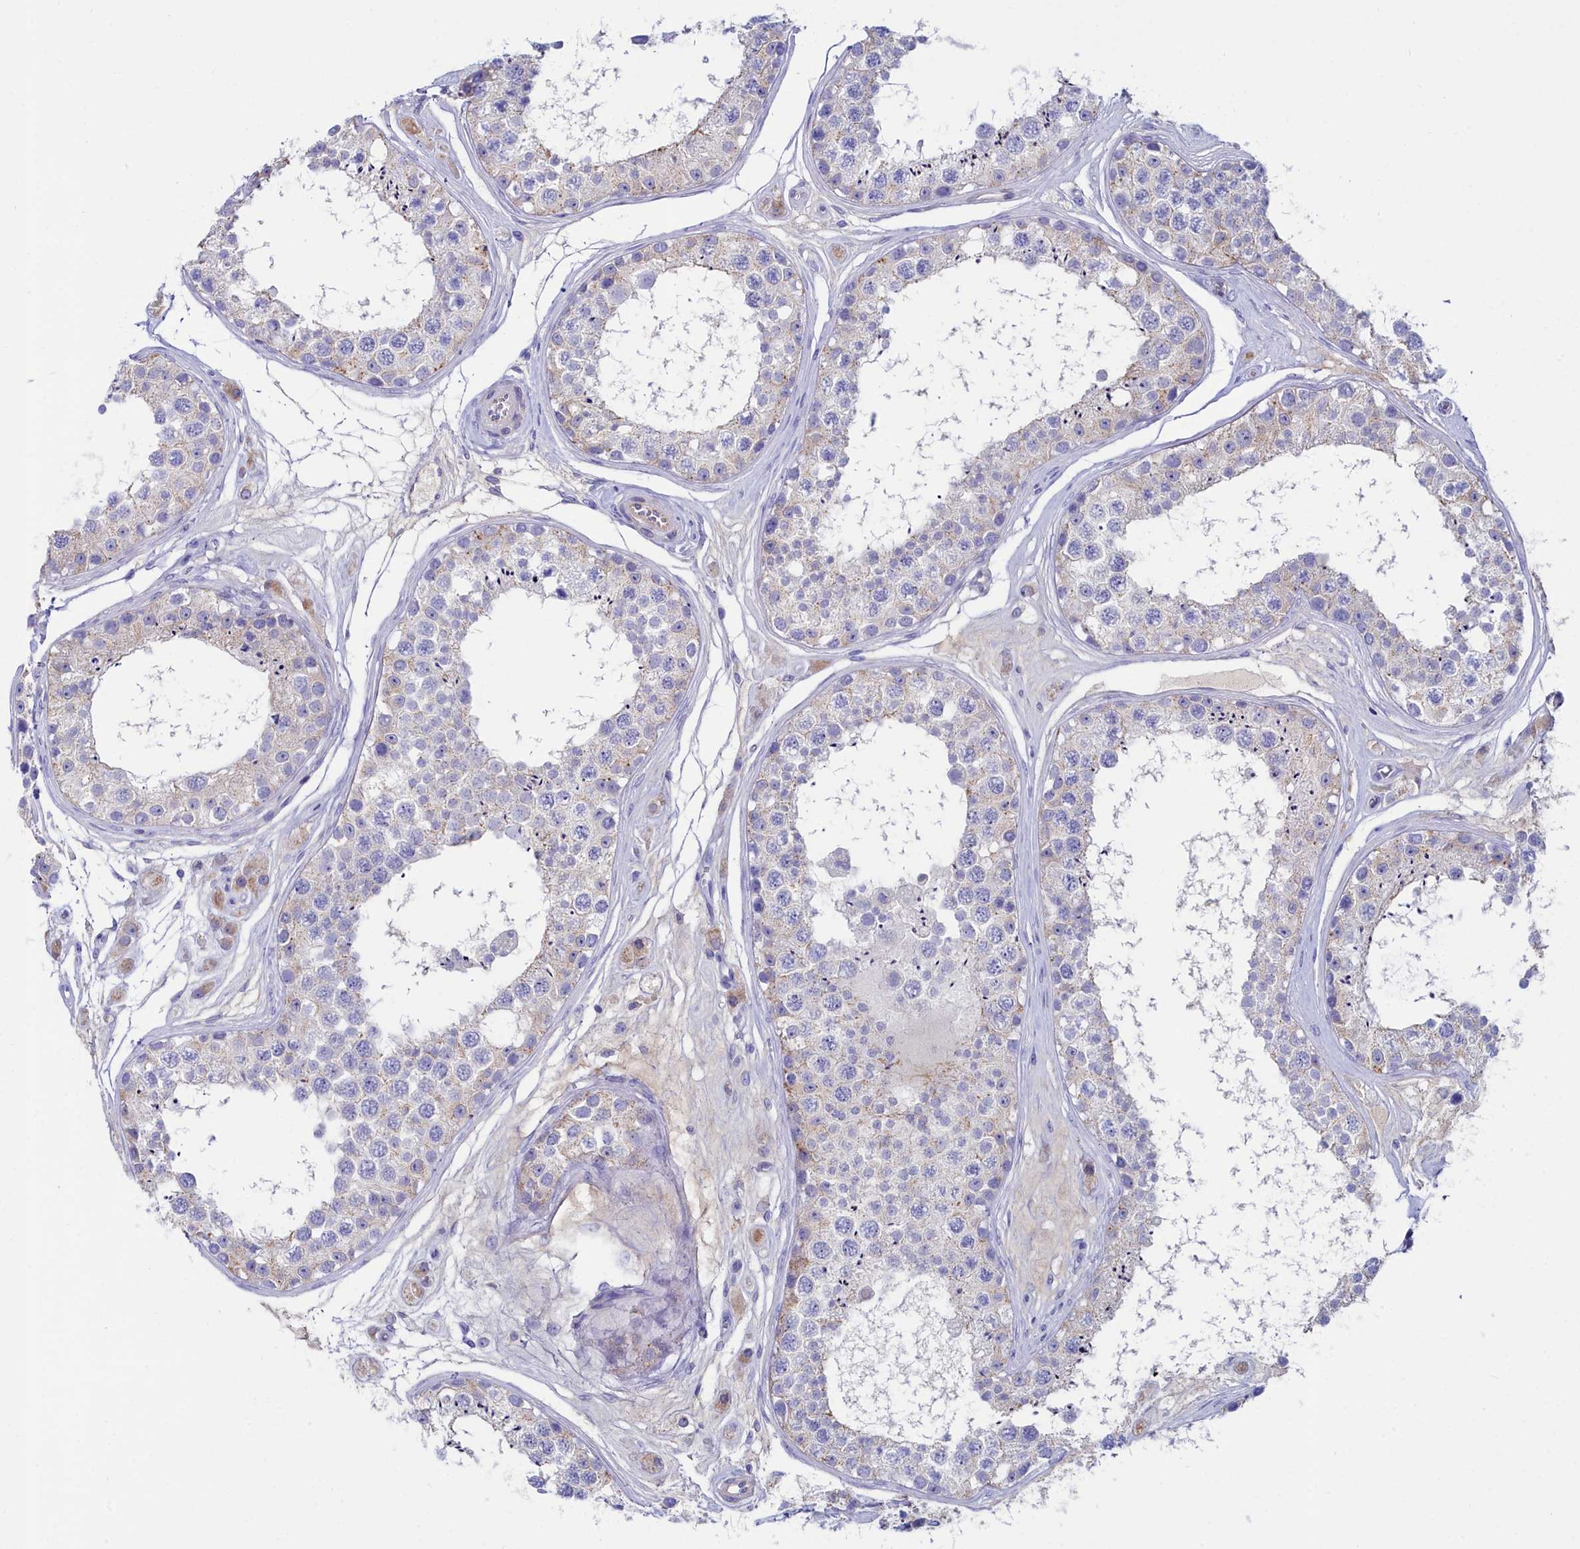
{"staining": {"intensity": "weak", "quantity": "<25%", "location": "cytoplasmic/membranous"}, "tissue": "testis", "cell_type": "Cells in seminiferous ducts", "image_type": "normal", "snomed": [{"axis": "morphology", "description": "Normal tissue, NOS"}, {"axis": "topography", "description": "Testis"}], "caption": "The histopathology image reveals no staining of cells in seminiferous ducts in unremarkable testis.", "gene": "SLC49A3", "patient": {"sex": "male", "age": 25}}